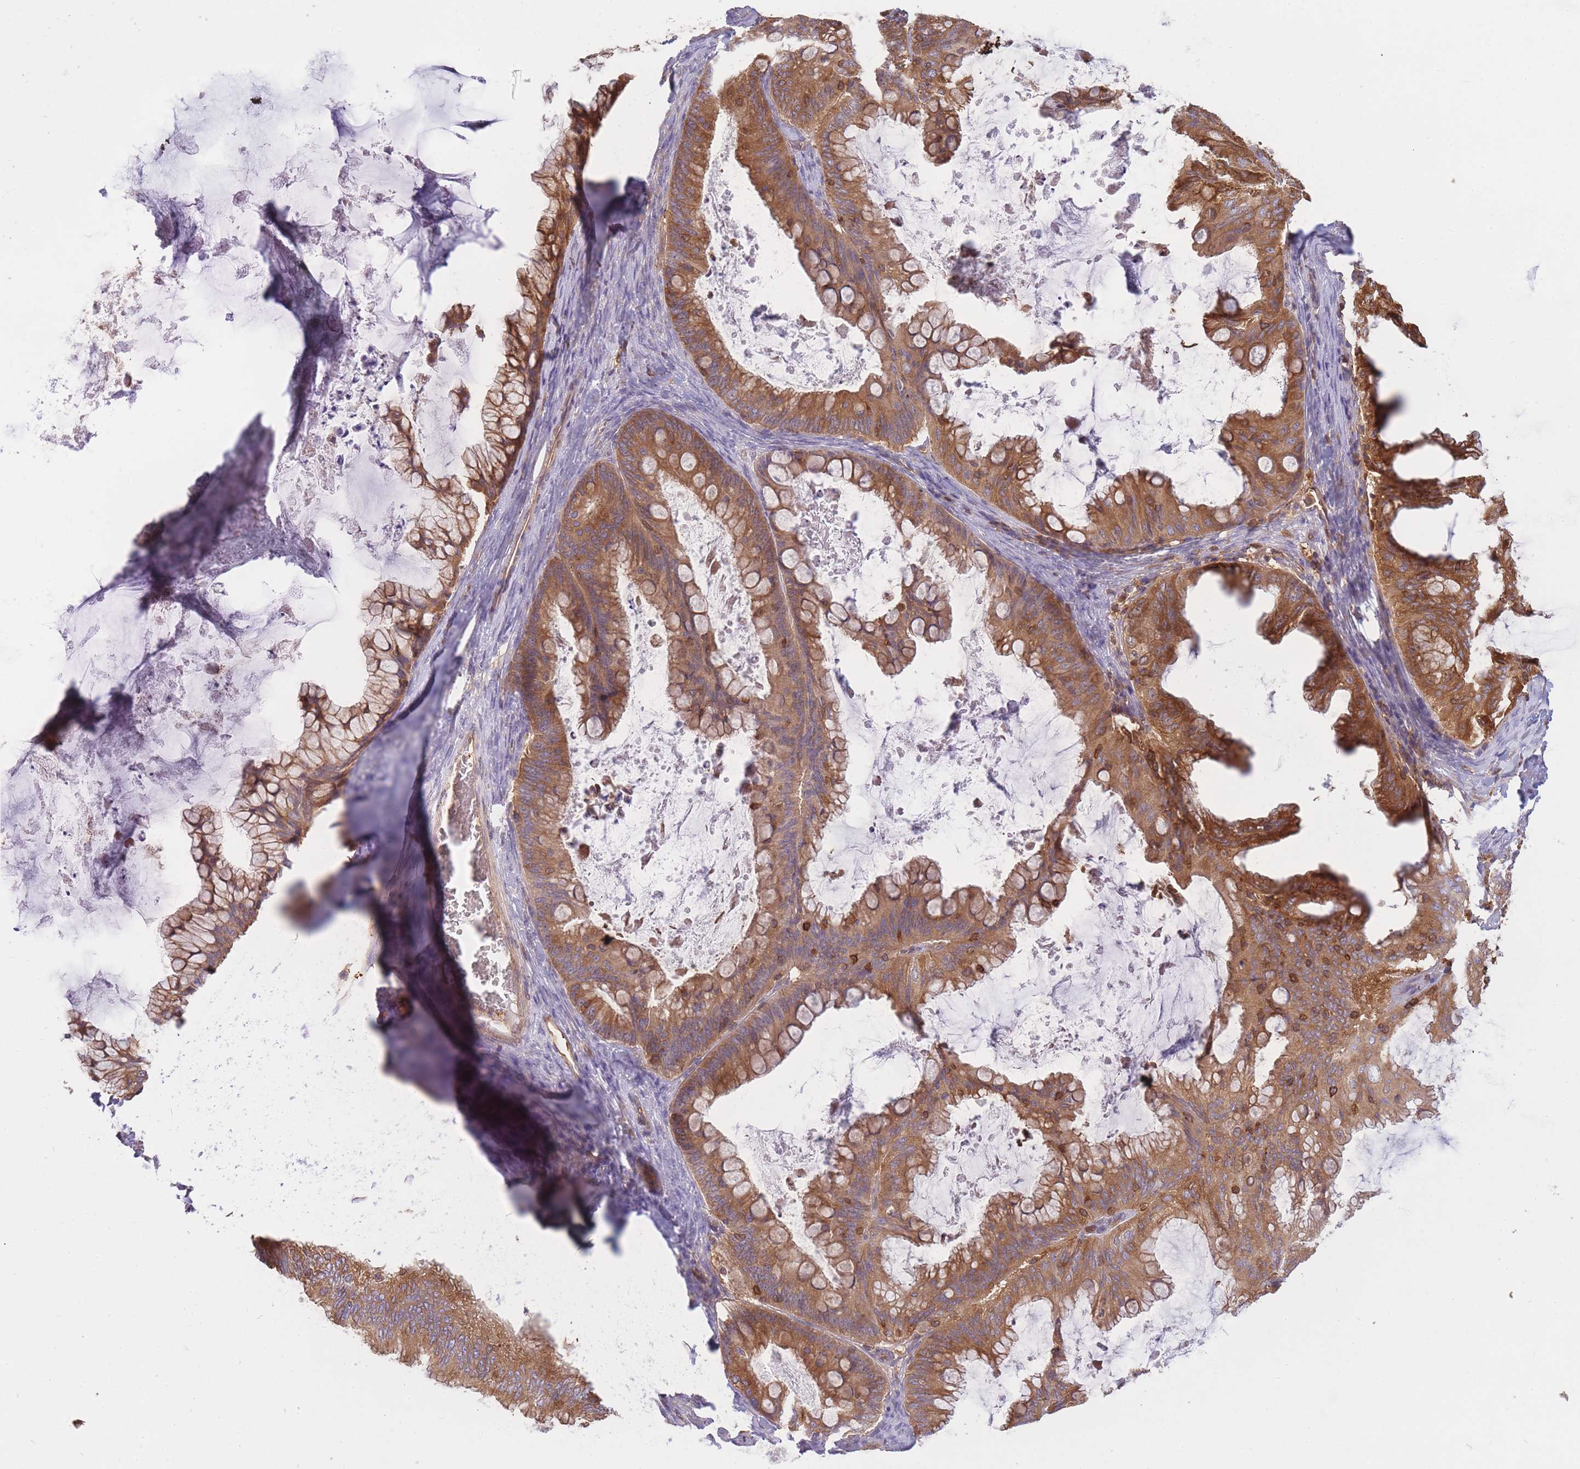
{"staining": {"intensity": "moderate", "quantity": ">75%", "location": "cytoplasmic/membranous"}, "tissue": "ovarian cancer", "cell_type": "Tumor cells", "image_type": "cancer", "snomed": [{"axis": "morphology", "description": "Cystadenocarcinoma, mucinous, NOS"}, {"axis": "topography", "description": "Ovary"}], "caption": "An image showing moderate cytoplasmic/membranous staining in approximately >75% of tumor cells in ovarian cancer (mucinous cystadenocarcinoma), as visualized by brown immunohistochemical staining.", "gene": "SLC4A9", "patient": {"sex": "female", "age": 35}}